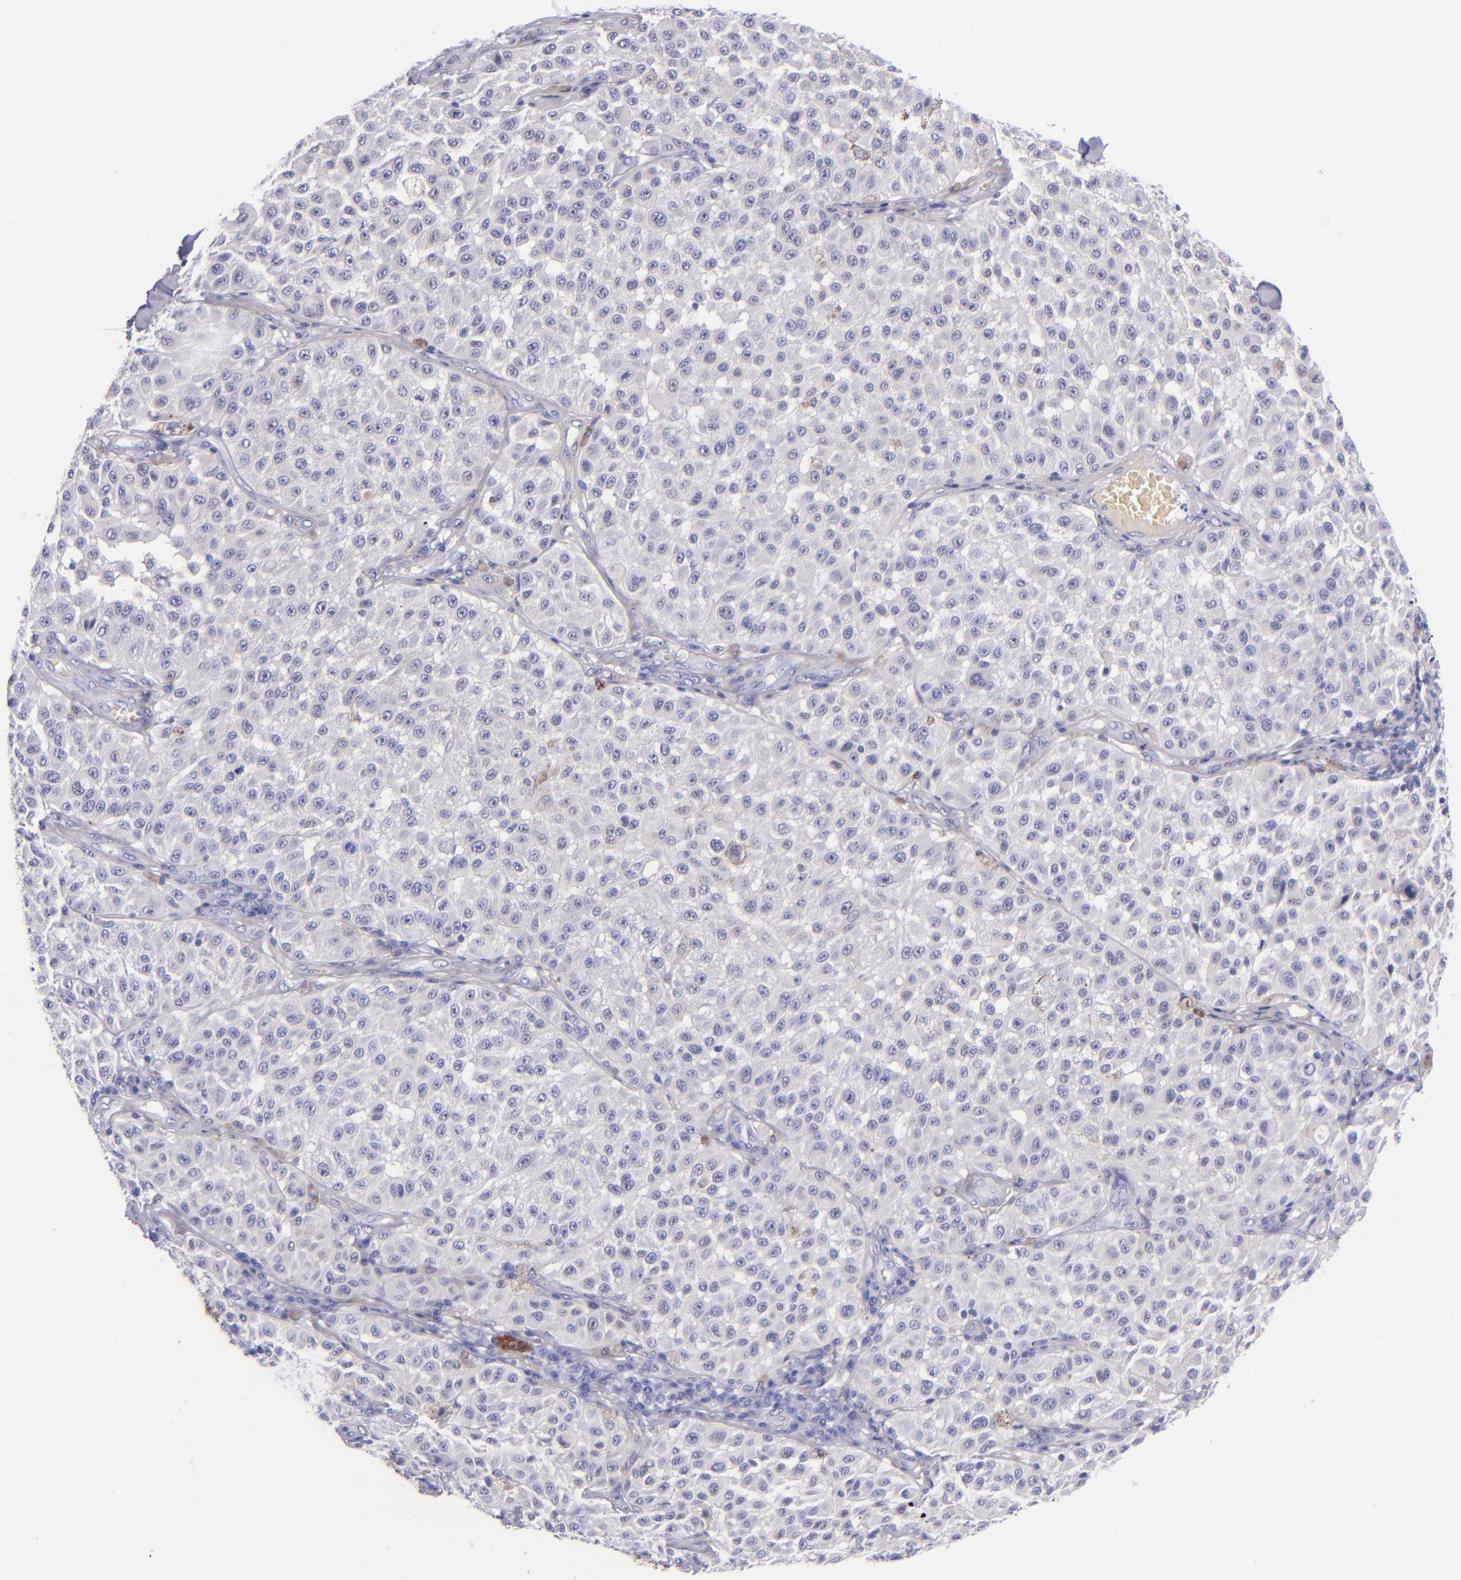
{"staining": {"intensity": "negative", "quantity": "none", "location": "none"}, "tissue": "melanoma", "cell_type": "Tumor cells", "image_type": "cancer", "snomed": [{"axis": "morphology", "description": "Malignant melanoma, NOS"}, {"axis": "topography", "description": "Skin"}], "caption": "Tumor cells are negative for brown protein staining in melanoma.", "gene": "LAG3", "patient": {"sex": "female", "age": 64}}